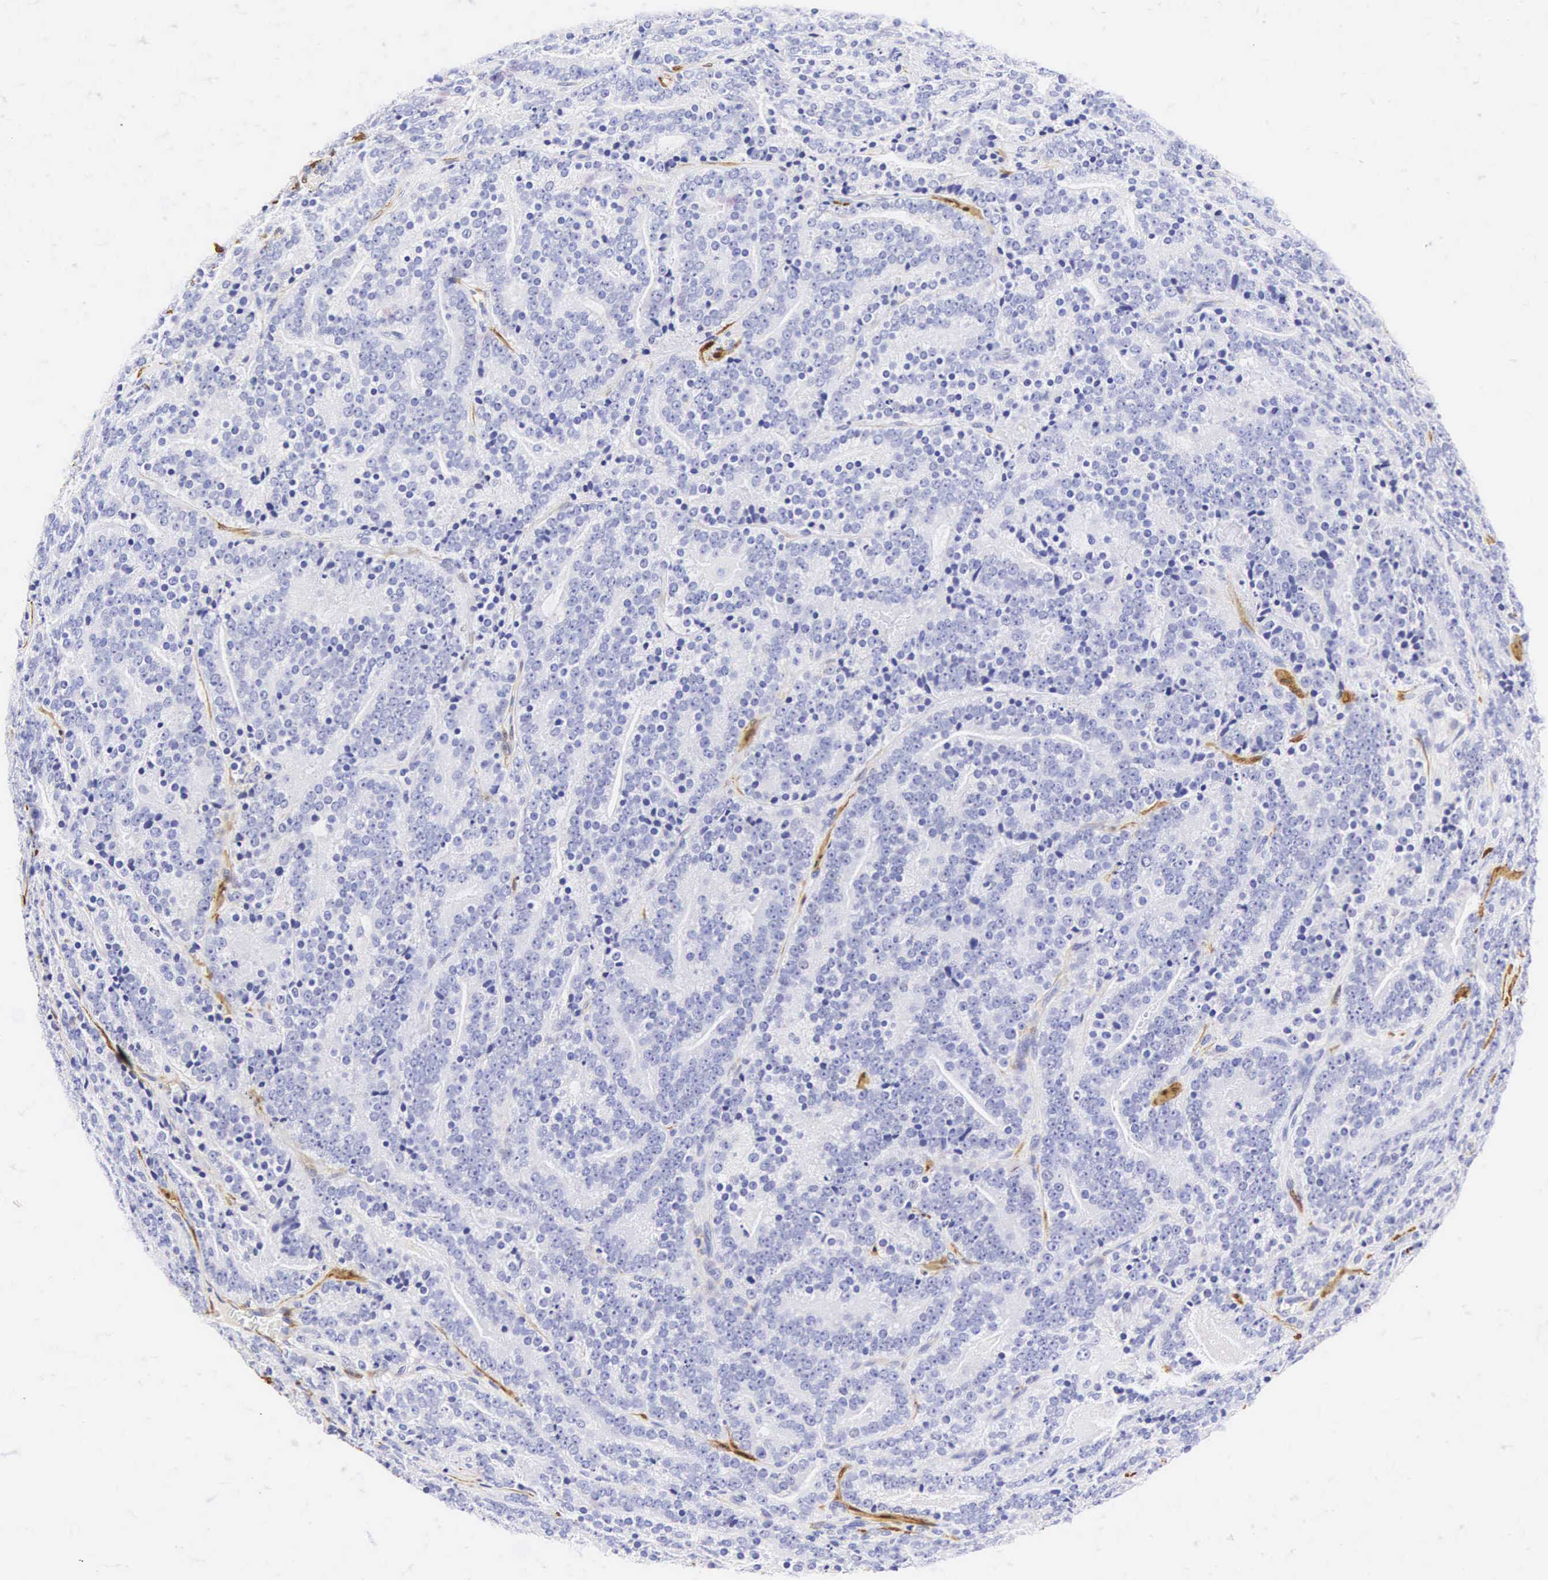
{"staining": {"intensity": "negative", "quantity": "none", "location": "none"}, "tissue": "prostate cancer", "cell_type": "Tumor cells", "image_type": "cancer", "snomed": [{"axis": "morphology", "description": "Adenocarcinoma, Medium grade"}, {"axis": "topography", "description": "Prostate"}], "caption": "Human prostate cancer (adenocarcinoma (medium-grade)) stained for a protein using immunohistochemistry reveals no positivity in tumor cells.", "gene": "CNN1", "patient": {"sex": "male", "age": 65}}